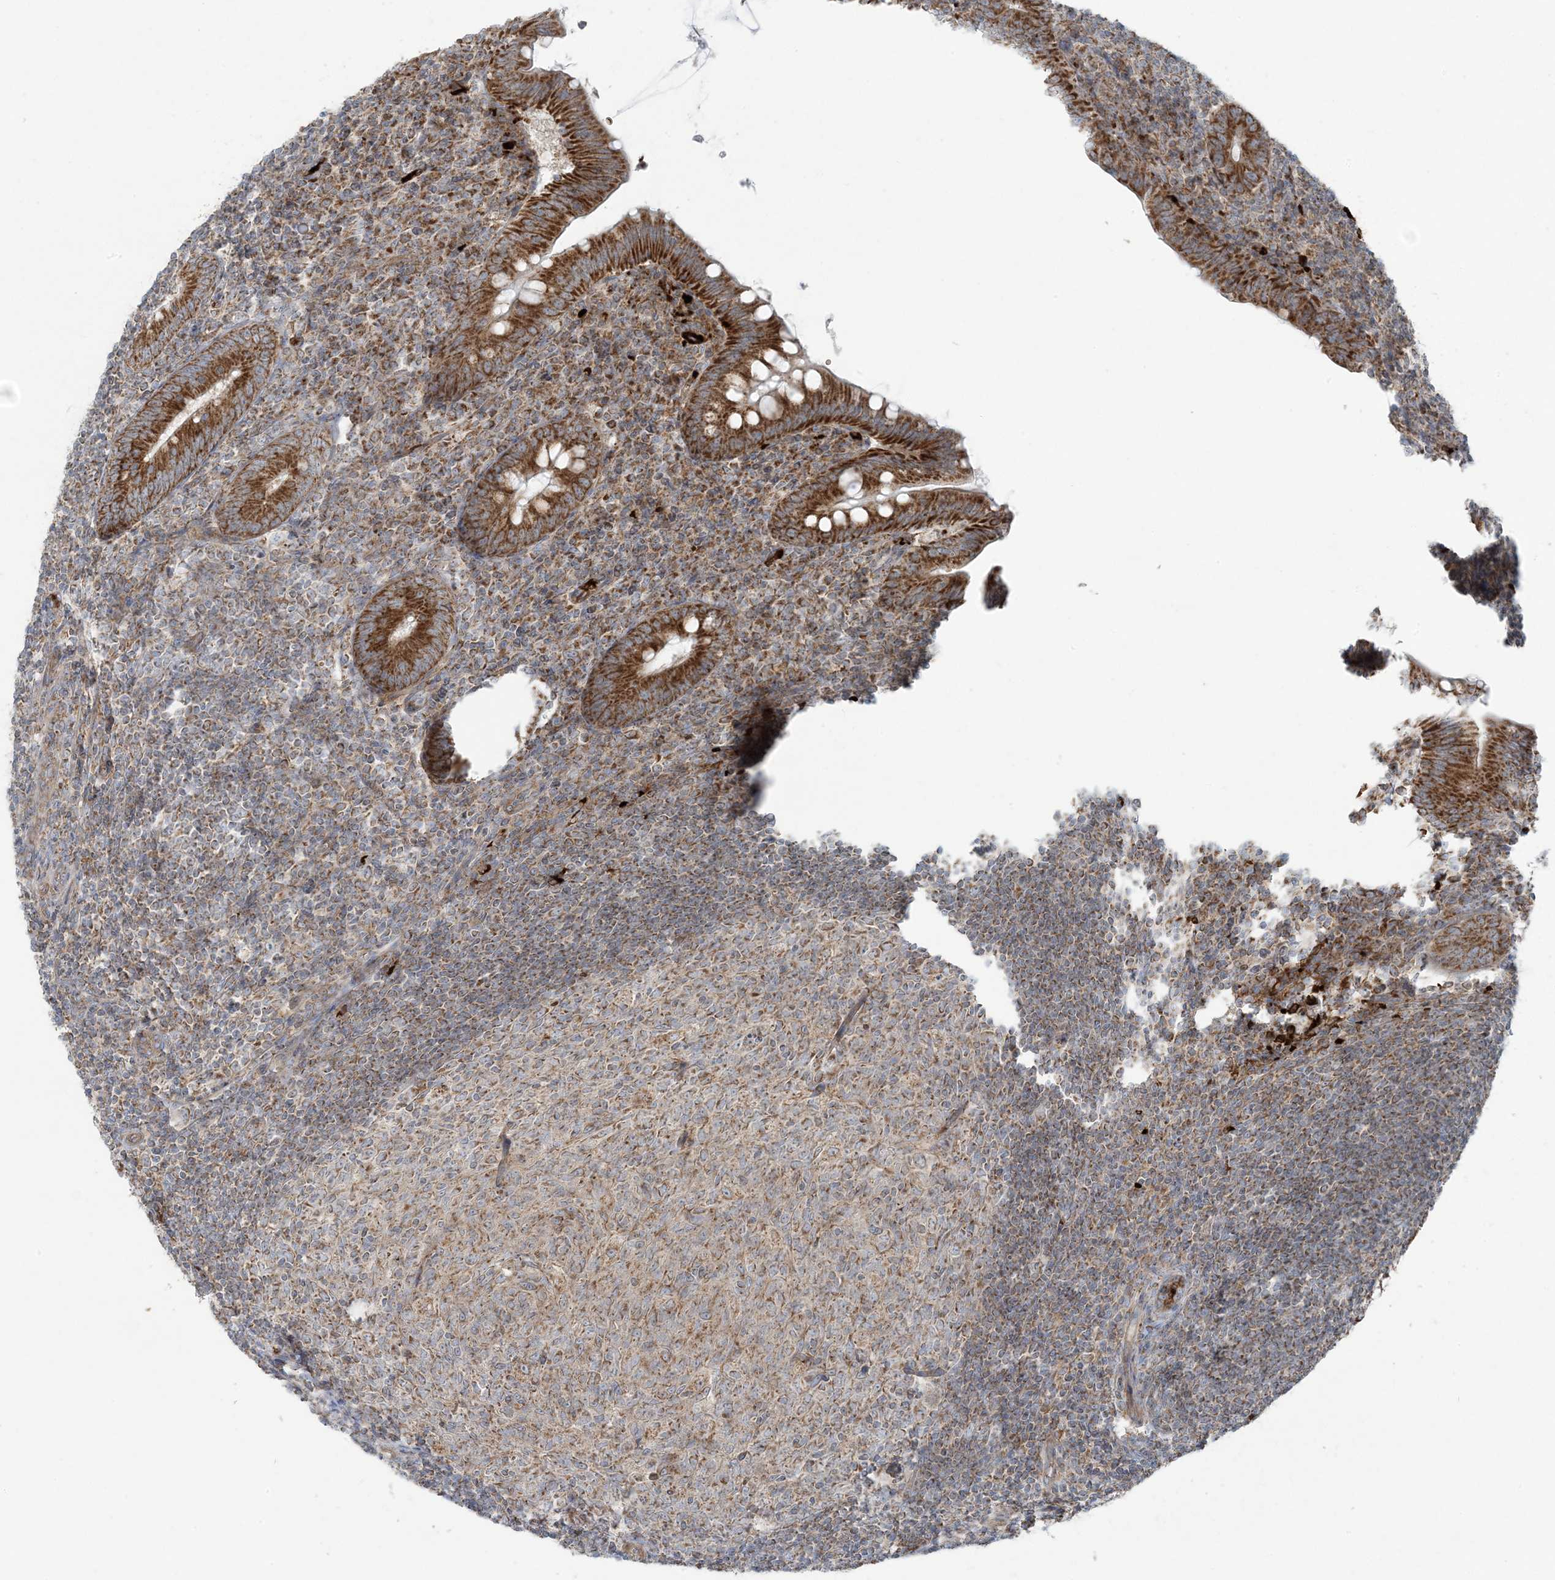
{"staining": {"intensity": "strong", "quantity": ">75%", "location": "cytoplasmic/membranous"}, "tissue": "appendix", "cell_type": "Glandular cells", "image_type": "normal", "snomed": [{"axis": "morphology", "description": "Normal tissue, NOS"}, {"axis": "topography", "description": "Appendix"}], "caption": "Immunohistochemical staining of normal human appendix shows high levels of strong cytoplasmic/membranous expression in approximately >75% of glandular cells. (Brightfield microscopy of DAB IHC at high magnification).", "gene": "PIK3R4", "patient": {"sex": "male", "age": 14}}